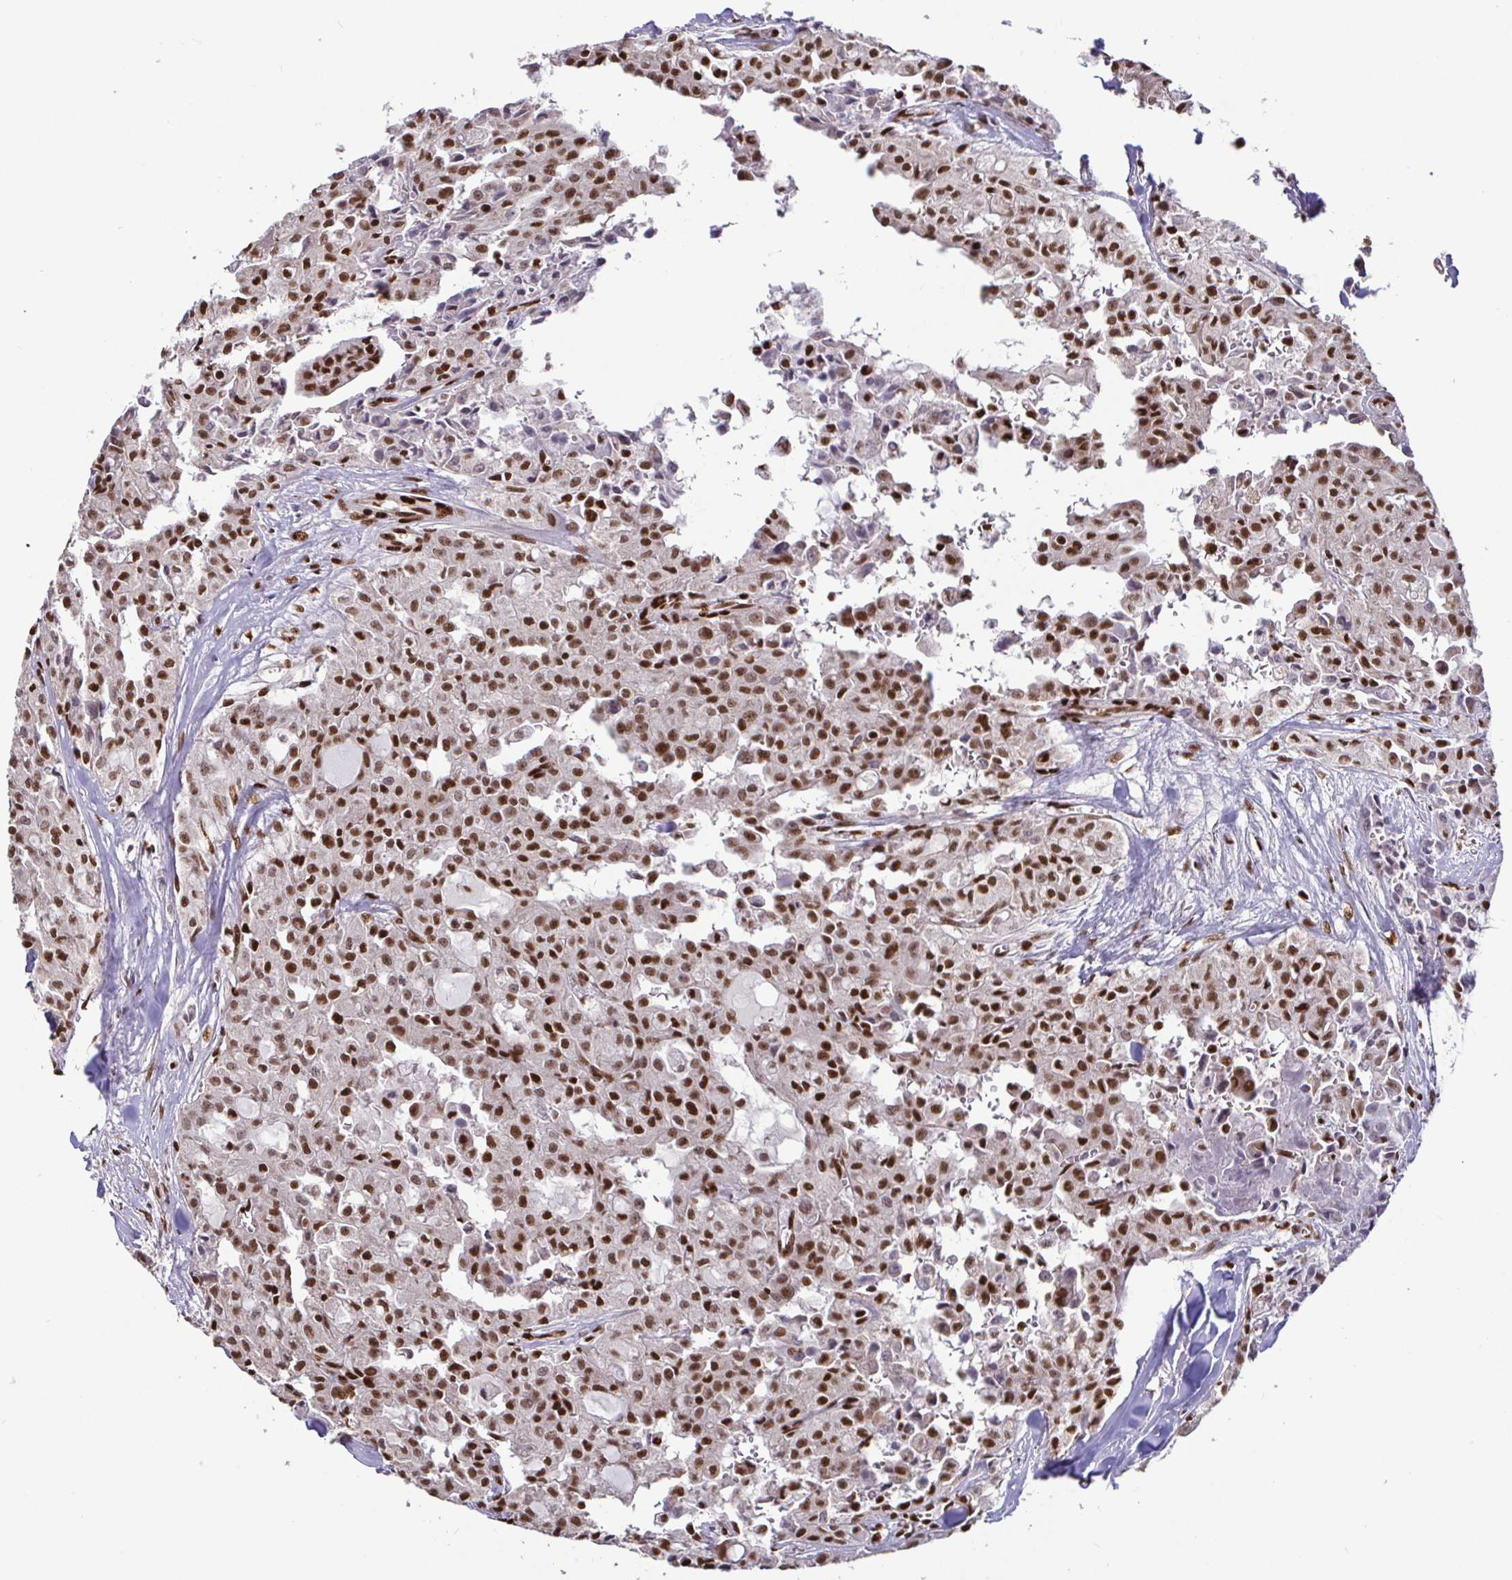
{"staining": {"intensity": "strong", "quantity": ">75%", "location": "nuclear"}, "tissue": "head and neck cancer", "cell_type": "Tumor cells", "image_type": "cancer", "snomed": [{"axis": "morphology", "description": "Adenocarcinoma, NOS"}, {"axis": "topography", "description": "Head-Neck"}], "caption": "This is a micrograph of immunohistochemistry (IHC) staining of adenocarcinoma (head and neck), which shows strong staining in the nuclear of tumor cells.", "gene": "SP3", "patient": {"sex": "male", "age": 64}}